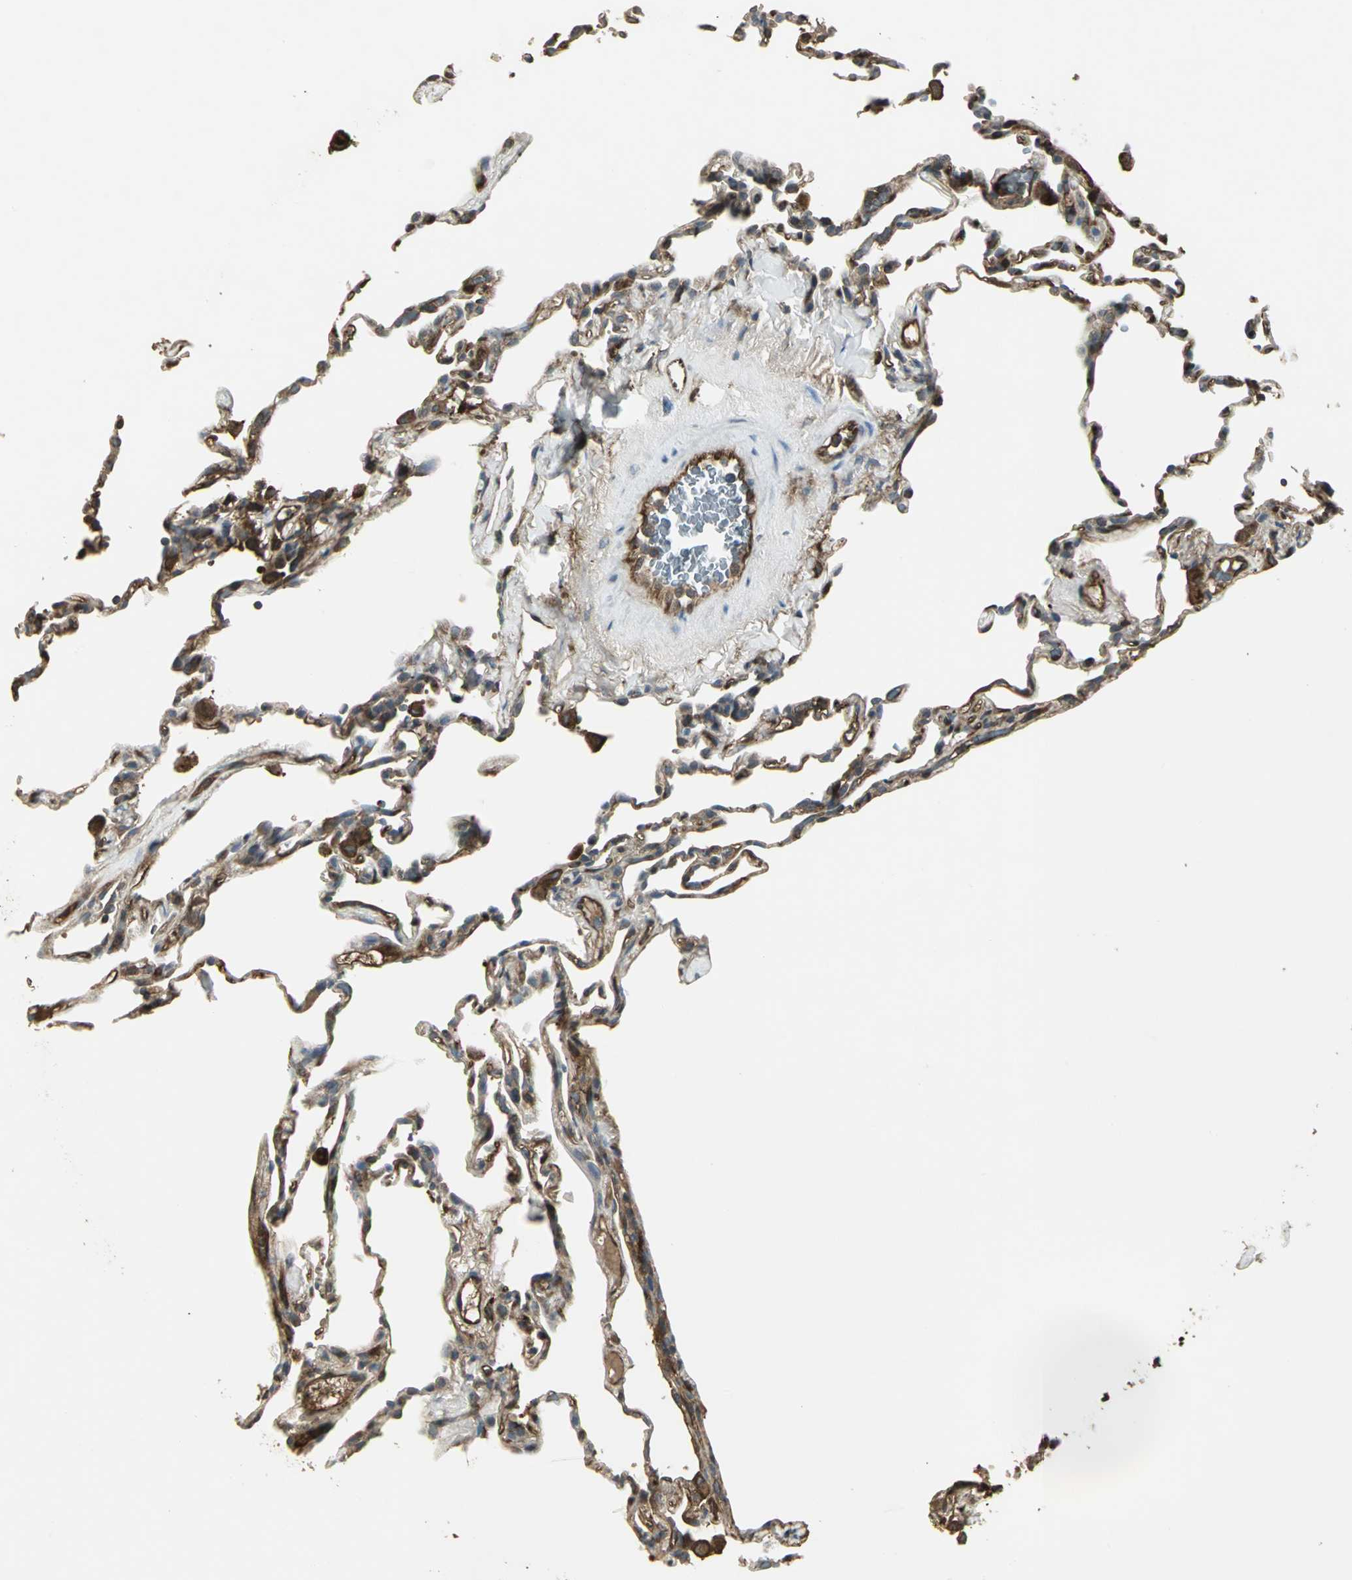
{"staining": {"intensity": "moderate", "quantity": "25%-75%", "location": "cytoplasmic/membranous"}, "tissue": "lung", "cell_type": "Alveolar cells", "image_type": "normal", "snomed": [{"axis": "morphology", "description": "Normal tissue, NOS"}, {"axis": "topography", "description": "Lung"}], "caption": "Protein staining shows moderate cytoplasmic/membranous expression in about 25%-75% of alveolar cells in benign lung.", "gene": "PRXL2B", "patient": {"sex": "male", "age": 59}}